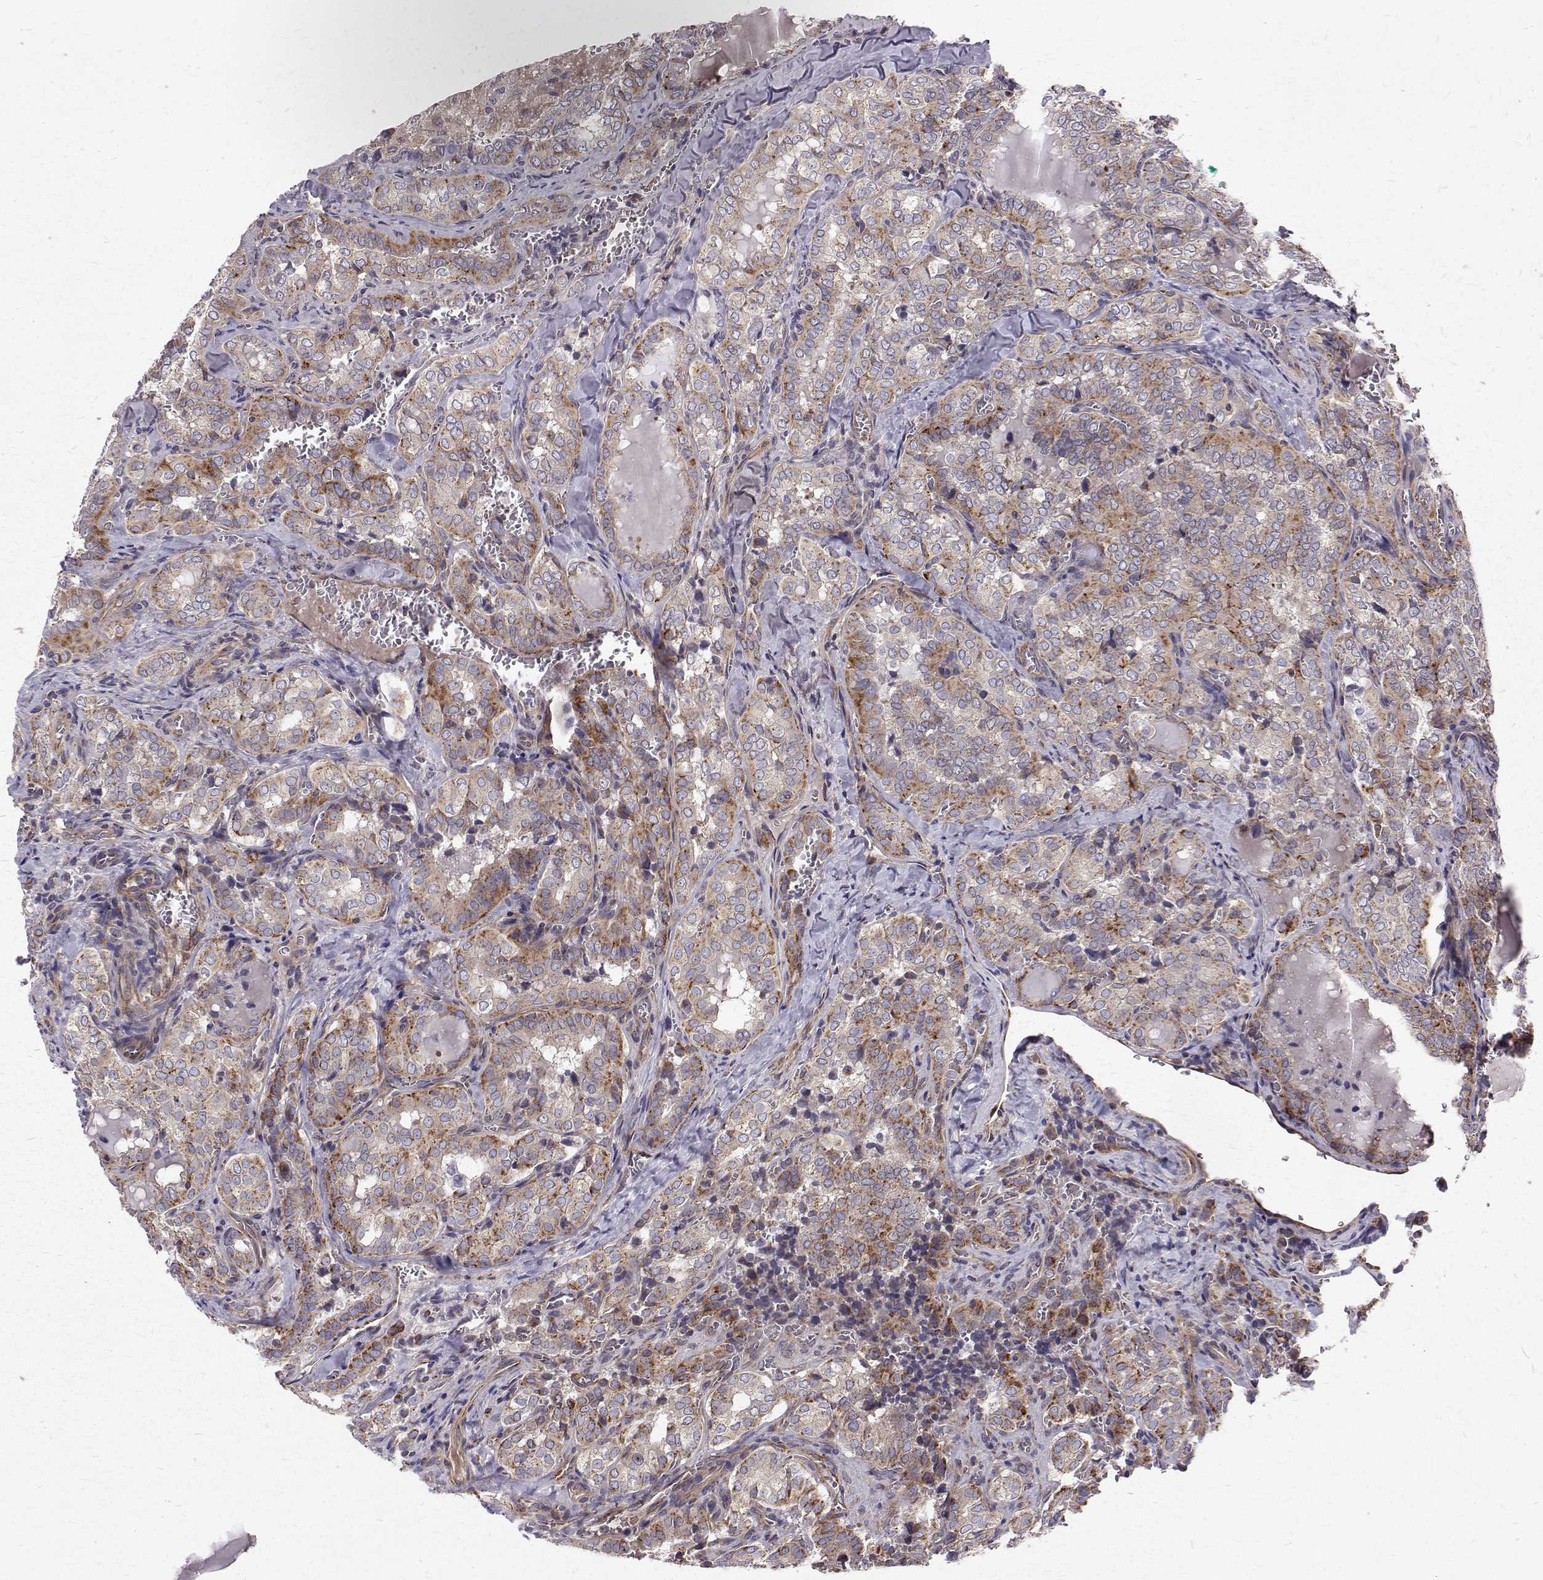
{"staining": {"intensity": "moderate", "quantity": "25%-75%", "location": "cytoplasmic/membranous"}, "tissue": "thyroid cancer", "cell_type": "Tumor cells", "image_type": "cancer", "snomed": [{"axis": "morphology", "description": "Papillary adenocarcinoma, NOS"}, {"axis": "topography", "description": "Thyroid gland"}], "caption": "An immunohistochemistry (IHC) histopathology image of neoplastic tissue is shown. Protein staining in brown shows moderate cytoplasmic/membranous positivity in thyroid cancer within tumor cells. (IHC, brightfield microscopy, high magnification).", "gene": "ARFGAP1", "patient": {"sex": "female", "age": 41}}